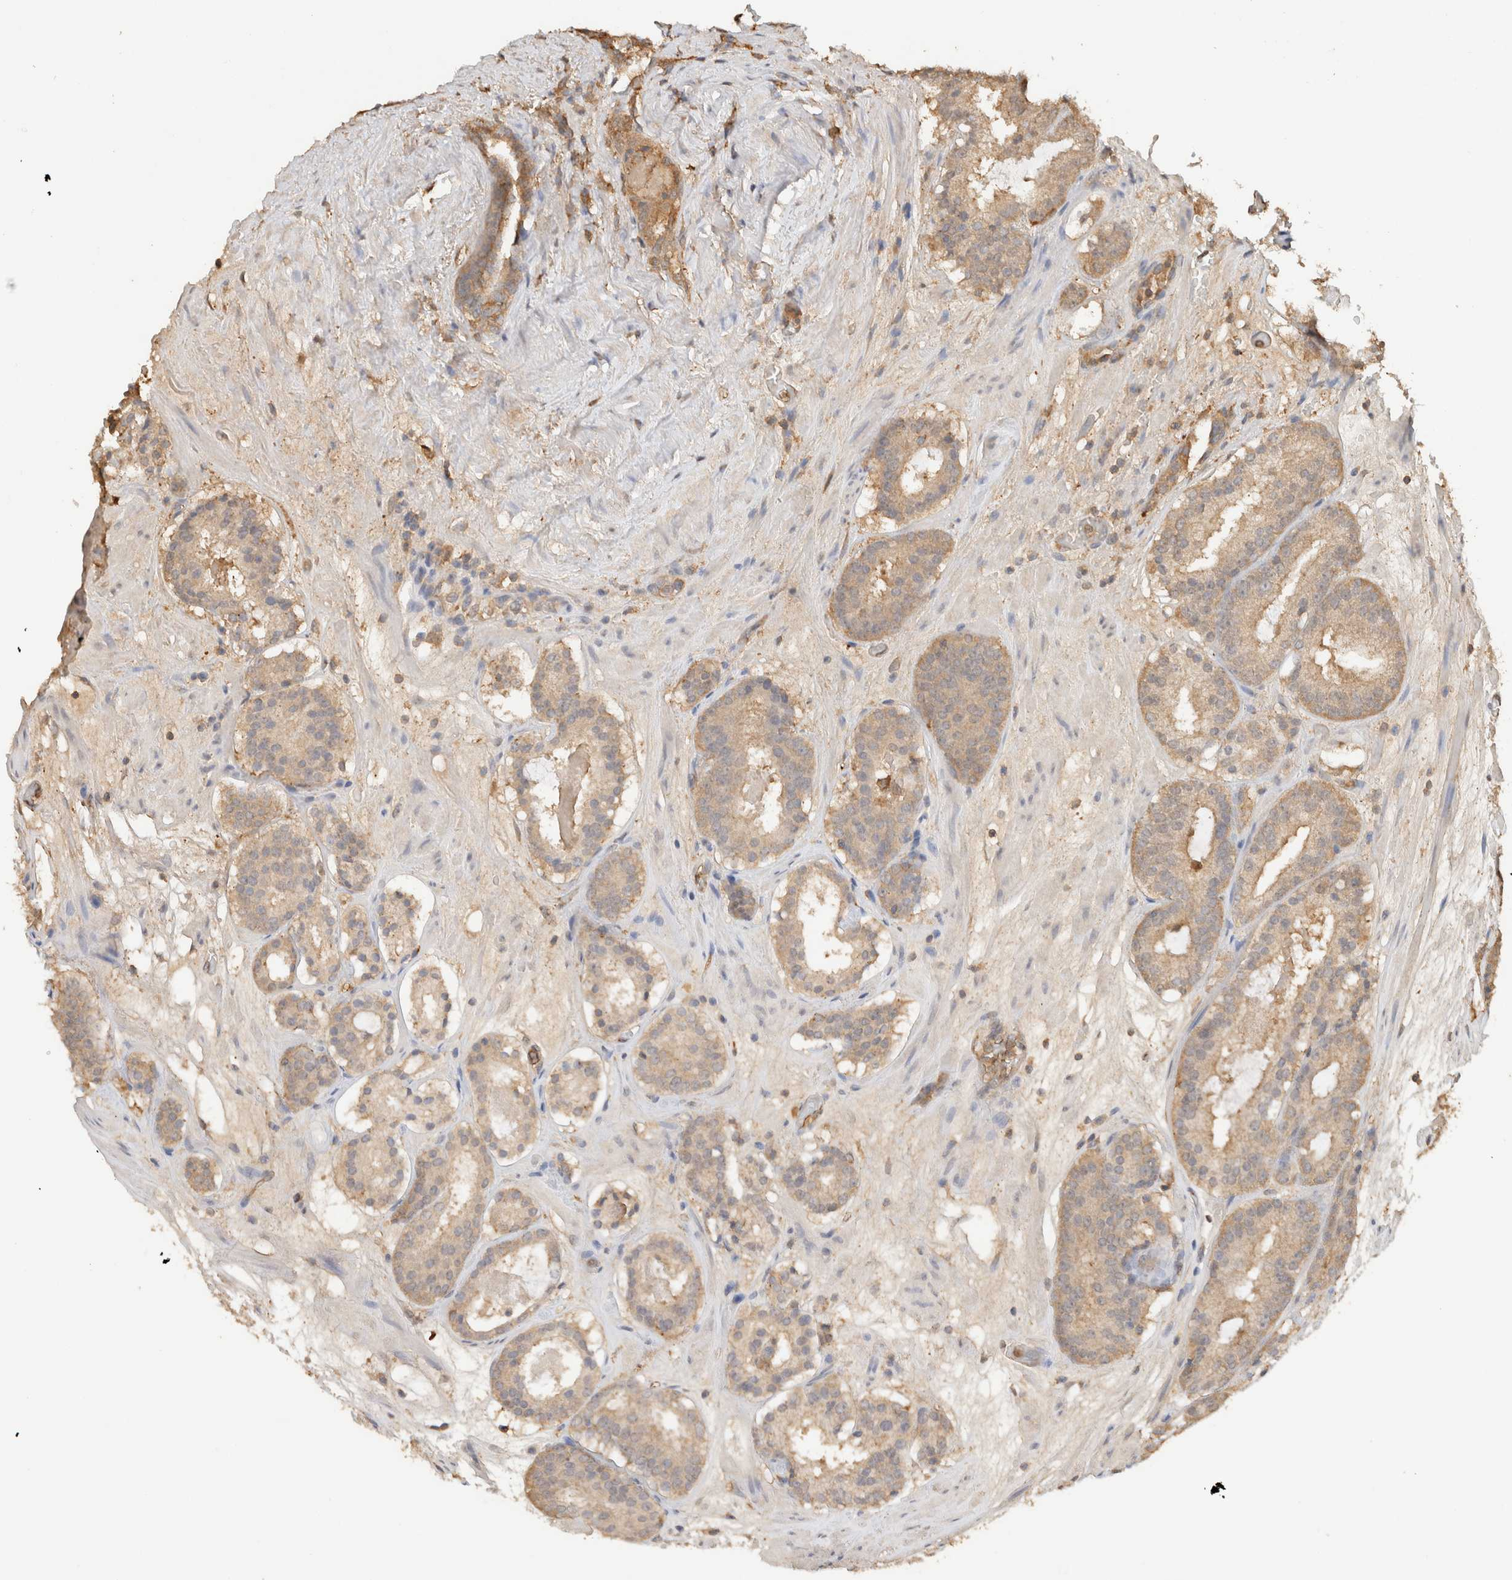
{"staining": {"intensity": "weak", "quantity": ">75%", "location": "cytoplasmic/membranous"}, "tissue": "prostate cancer", "cell_type": "Tumor cells", "image_type": "cancer", "snomed": [{"axis": "morphology", "description": "Adenocarcinoma, Low grade"}, {"axis": "topography", "description": "Prostate"}], "caption": "The immunohistochemical stain shows weak cytoplasmic/membranous staining in tumor cells of prostate low-grade adenocarcinoma tissue.", "gene": "YWHAH", "patient": {"sex": "male", "age": 69}}